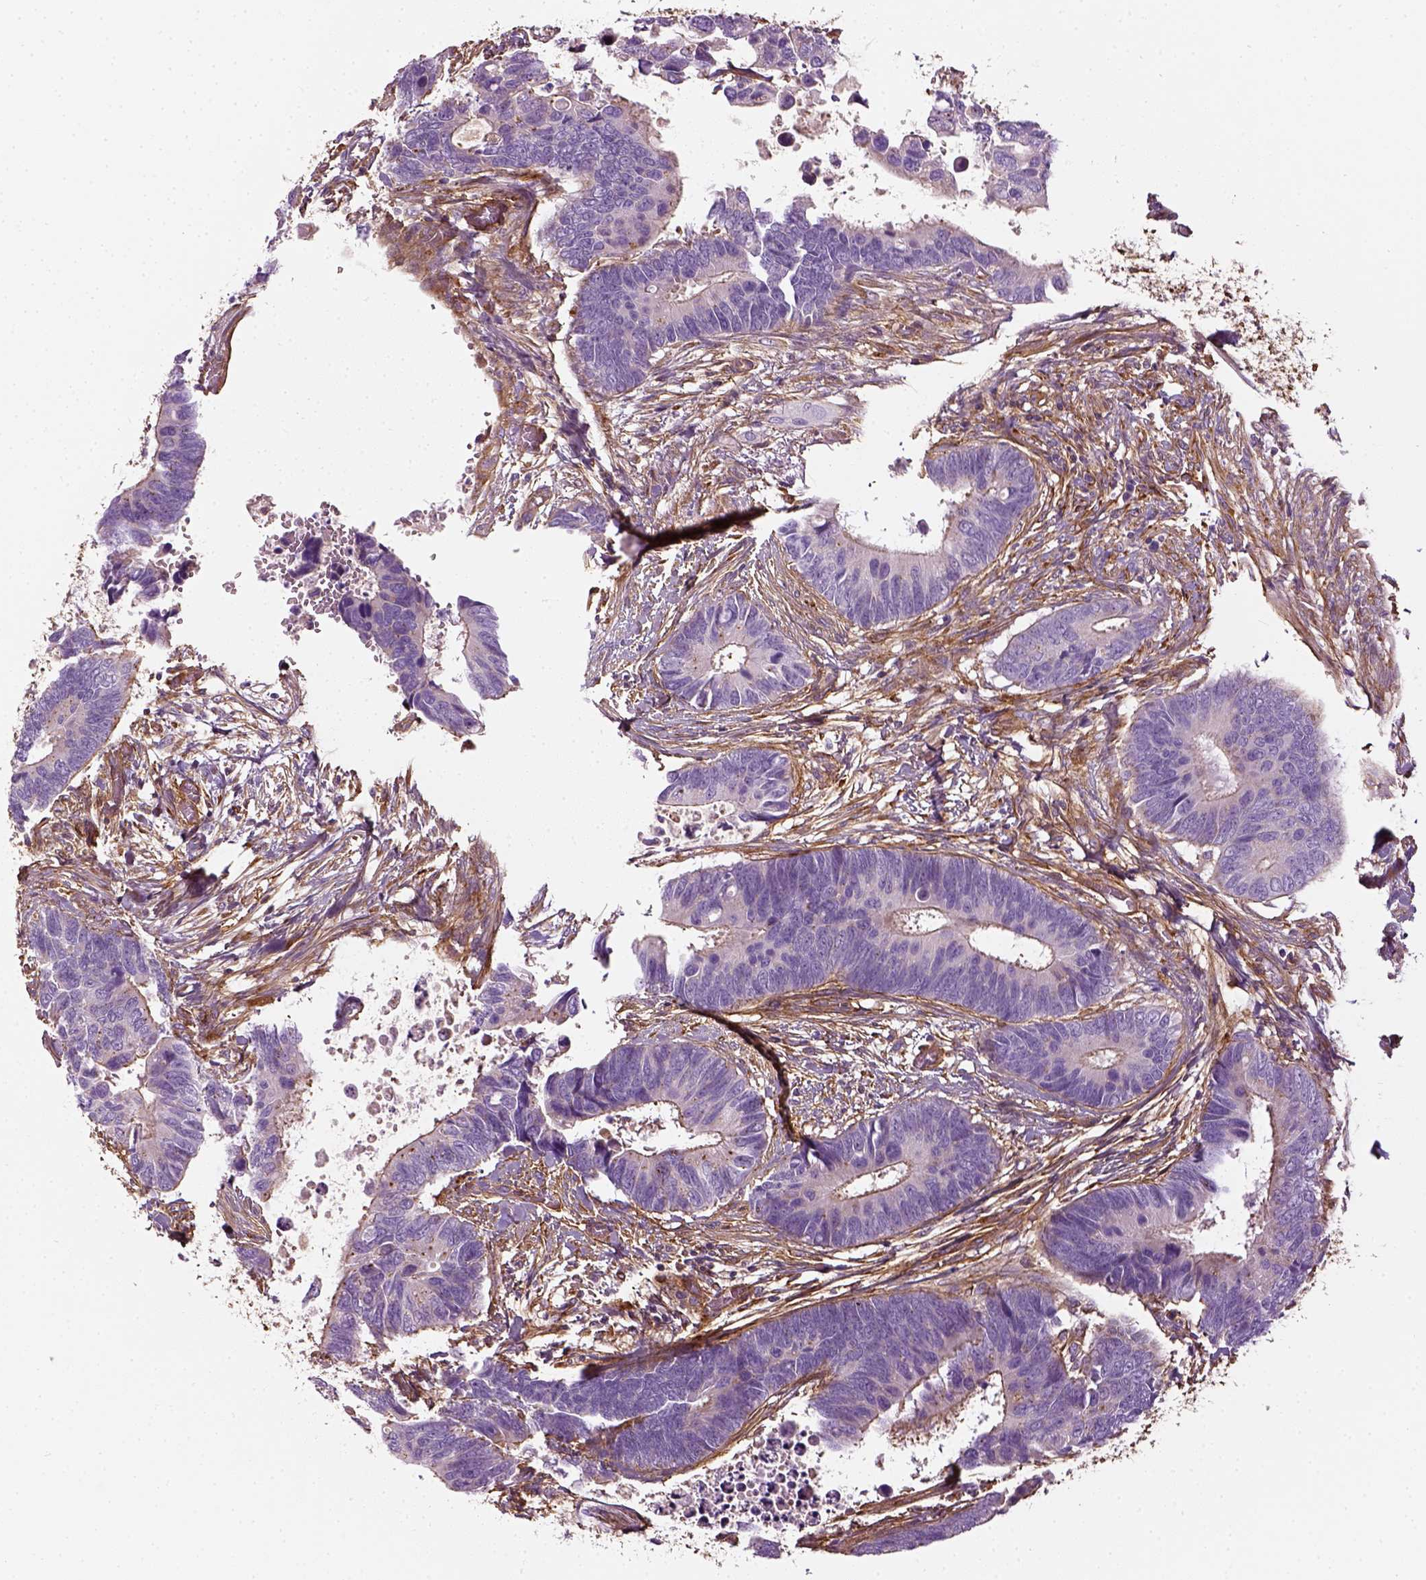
{"staining": {"intensity": "negative", "quantity": "none", "location": "none"}, "tissue": "colorectal cancer", "cell_type": "Tumor cells", "image_type": "cancer", "snomed": [{"axis": "morphology", "description": "Adenocarcinoma, NOS"}, {"axis": "topography", "description": "Colon"}], "caption": "Immunohistochemical staining of colorectal cancer demonstrates no significant staining in tumor cells.", "gene": "COL6A2", "patient": {"sex": "male", "age": 49}}